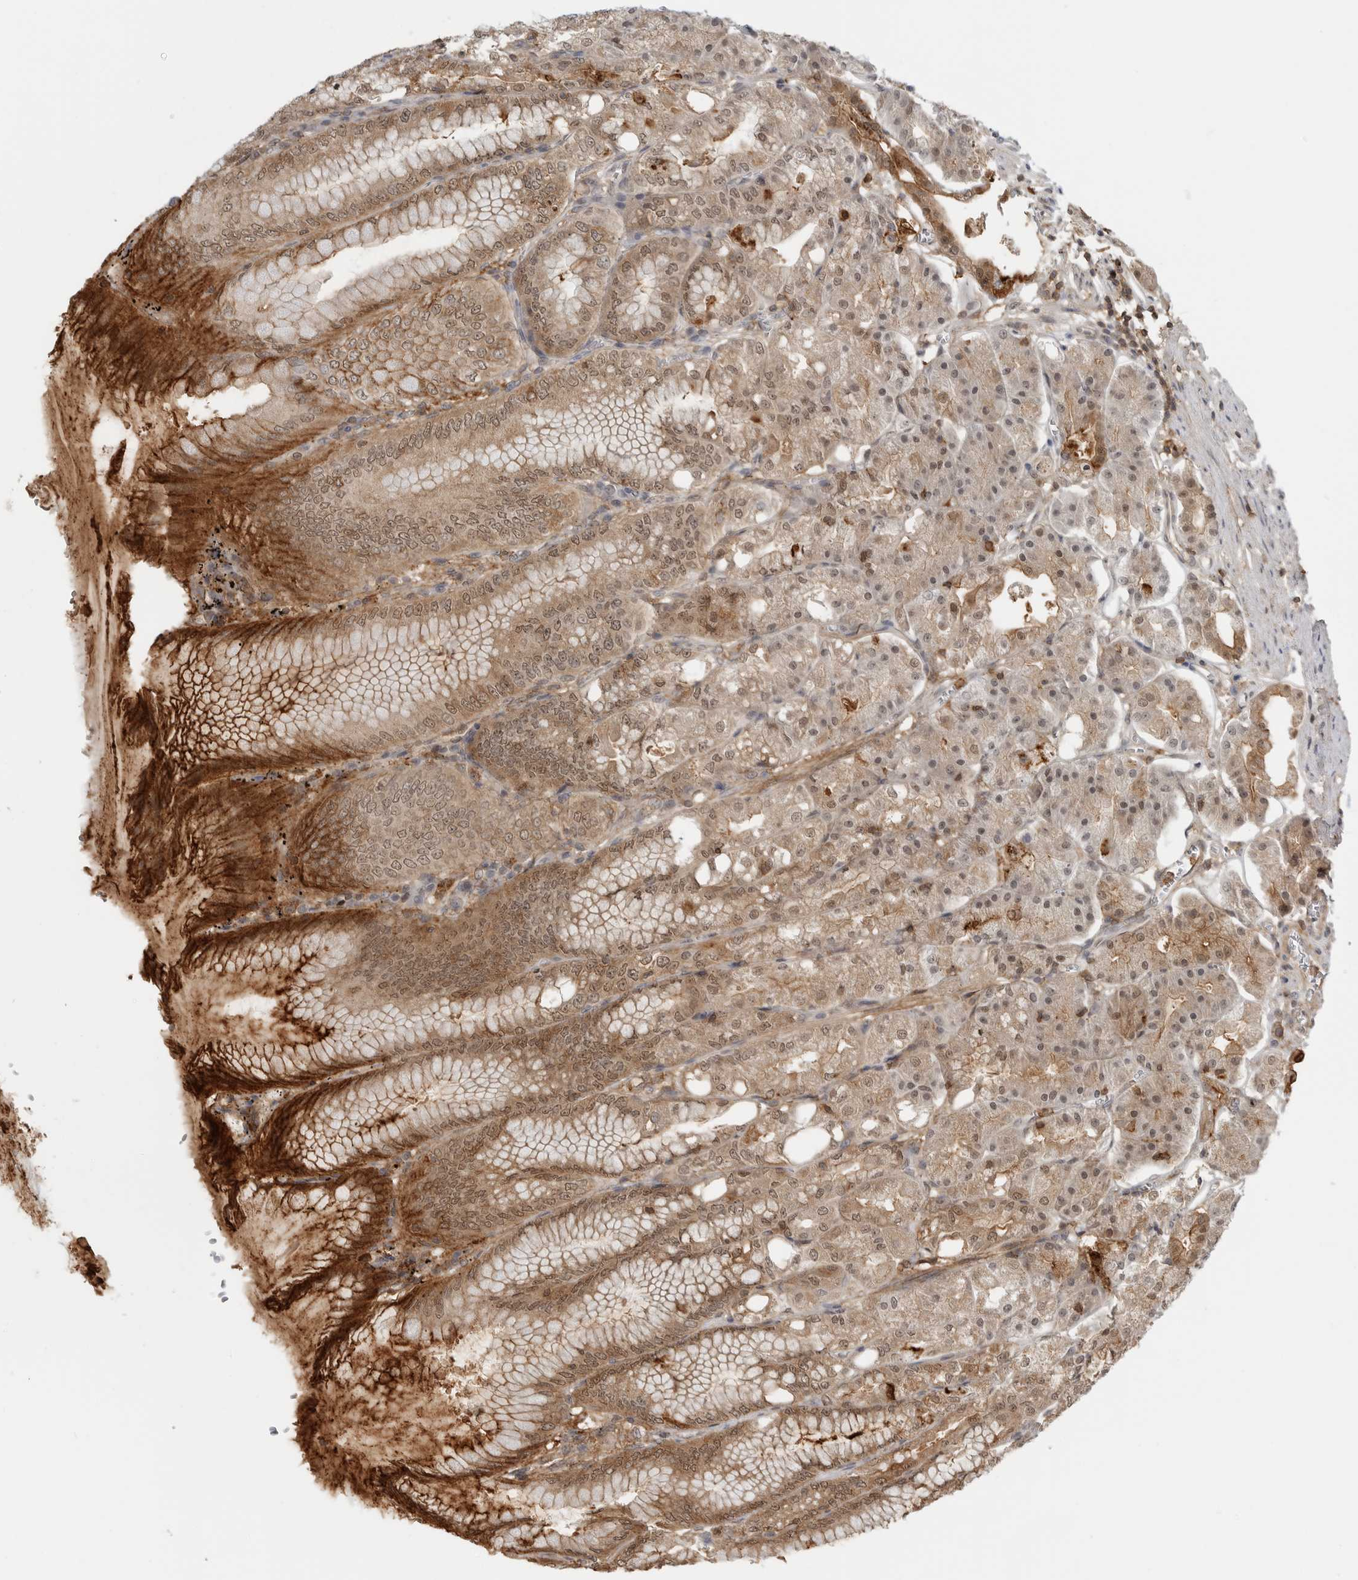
{"staining": {"intensity": "strong", "quantity": ">75%", "location": "cytoplasmic/membranous,nuclear"}, "tissue": "stomach", "cell_type": "Glandular cells", "image_type": "normal", "snomed": [{"axis": "morphology", "description": "Normal tissue, NOS"}, {"axis": "topography", "description": "Stomach, lower"}], "caption": "Immunohistochemical staining of unremarkable human stomach demonstrates >75% levels of strong cytoplasmic/membranous,nuclear protein staining in approximately >75% of glandular cells. The staining was performed using DAB (3,3'-diaminobenzidine) to visualize the protein expression in brown, while the nuclei were stained in blue with hematoxylin (Magnification: 20x).", "gene": "ANXA11", "patient": {"sex": "male", "age": 71}}